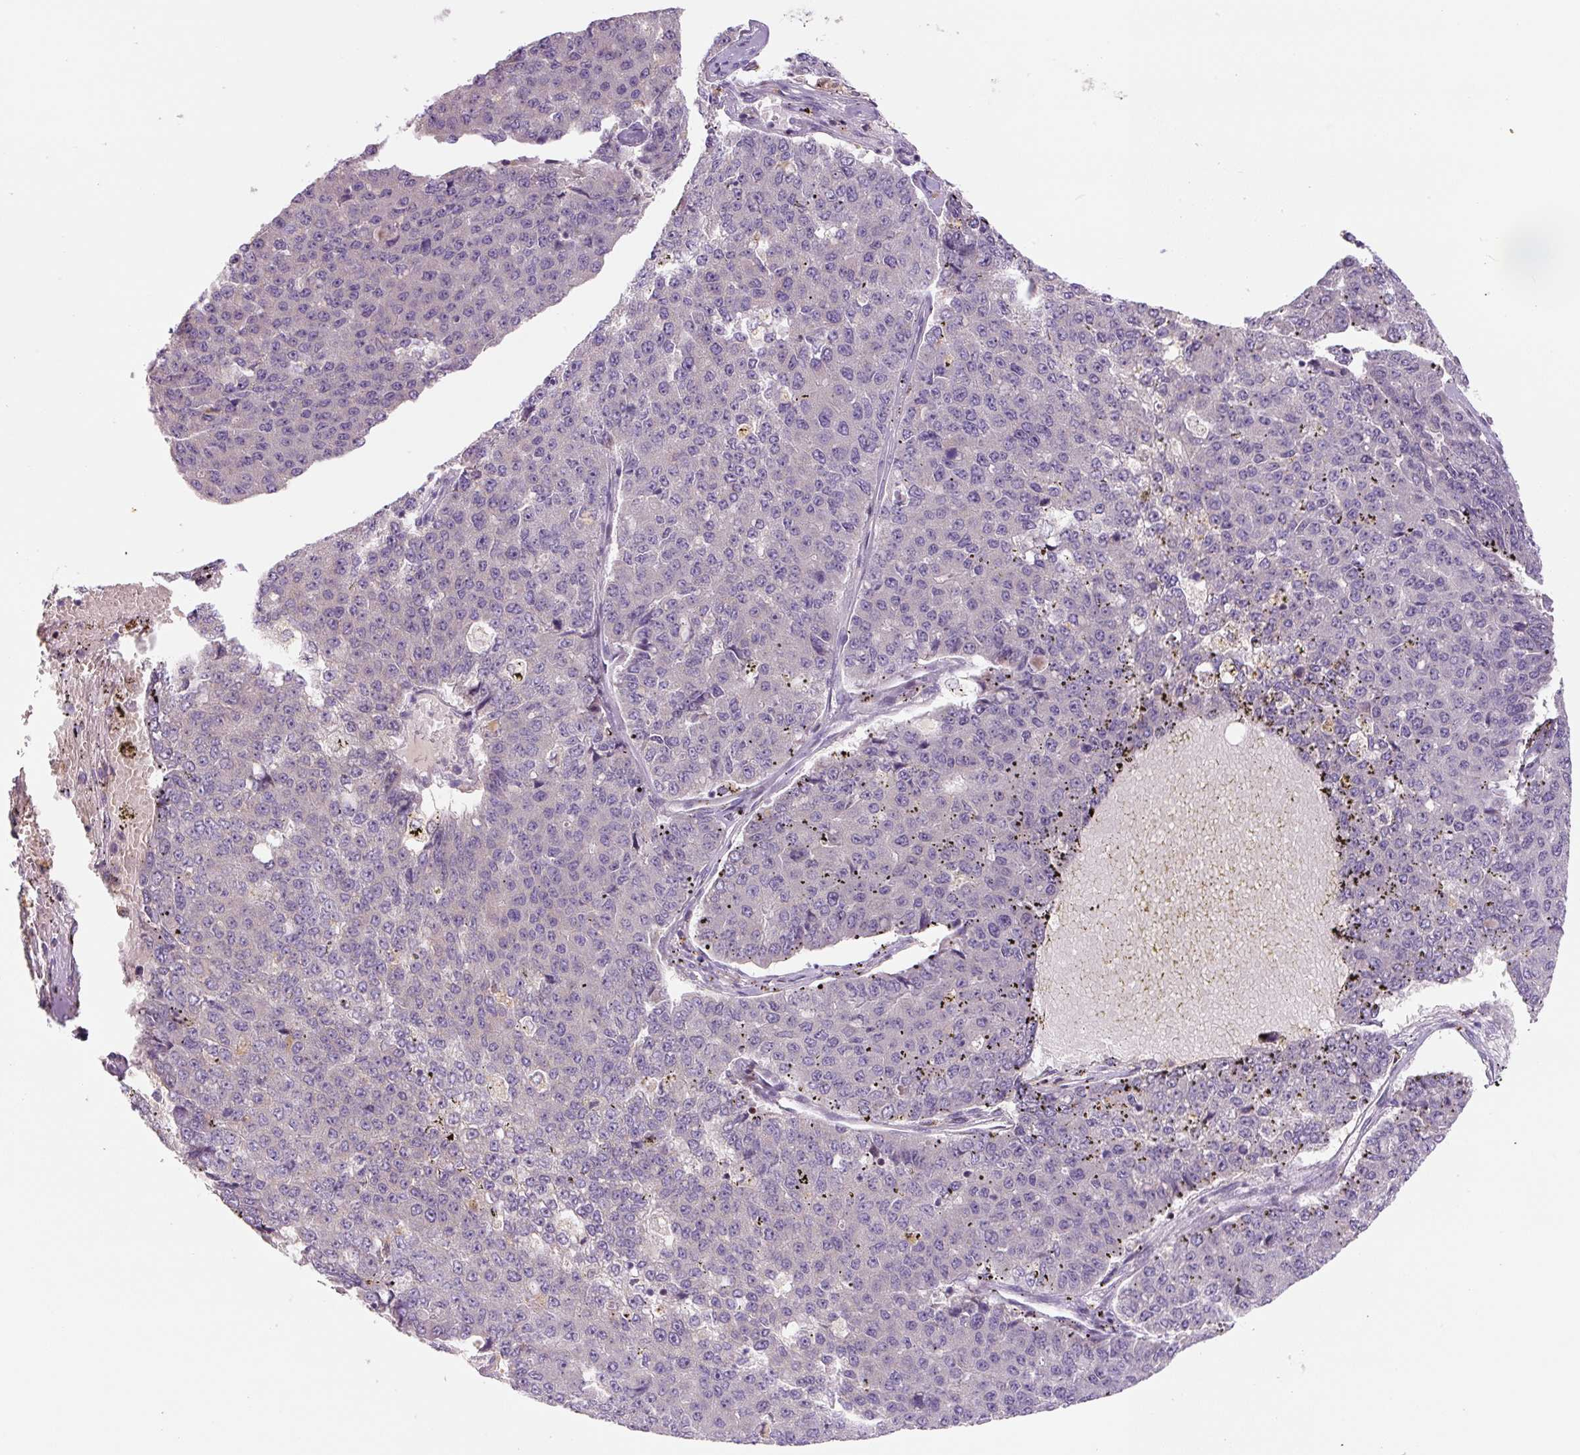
{"staining": {"intensity": "negative", "quantity": "none", "location": "none"}, "tissue": "pancreatic cancer", "cell_type": "Tumor cells", "image_type": "cancer", "snomed": [{"axis": "morphology", "description": "Adenocarcinoma, NOS"}, {"axis": "topography", "description": "Pancreas"}], "caption": "Immunohistochemical staining of human pancreatic cancer displays no significant positivity in tumor cells.", "gene": "YIF1B", "patient": {"sex": "male", "age": 50}}